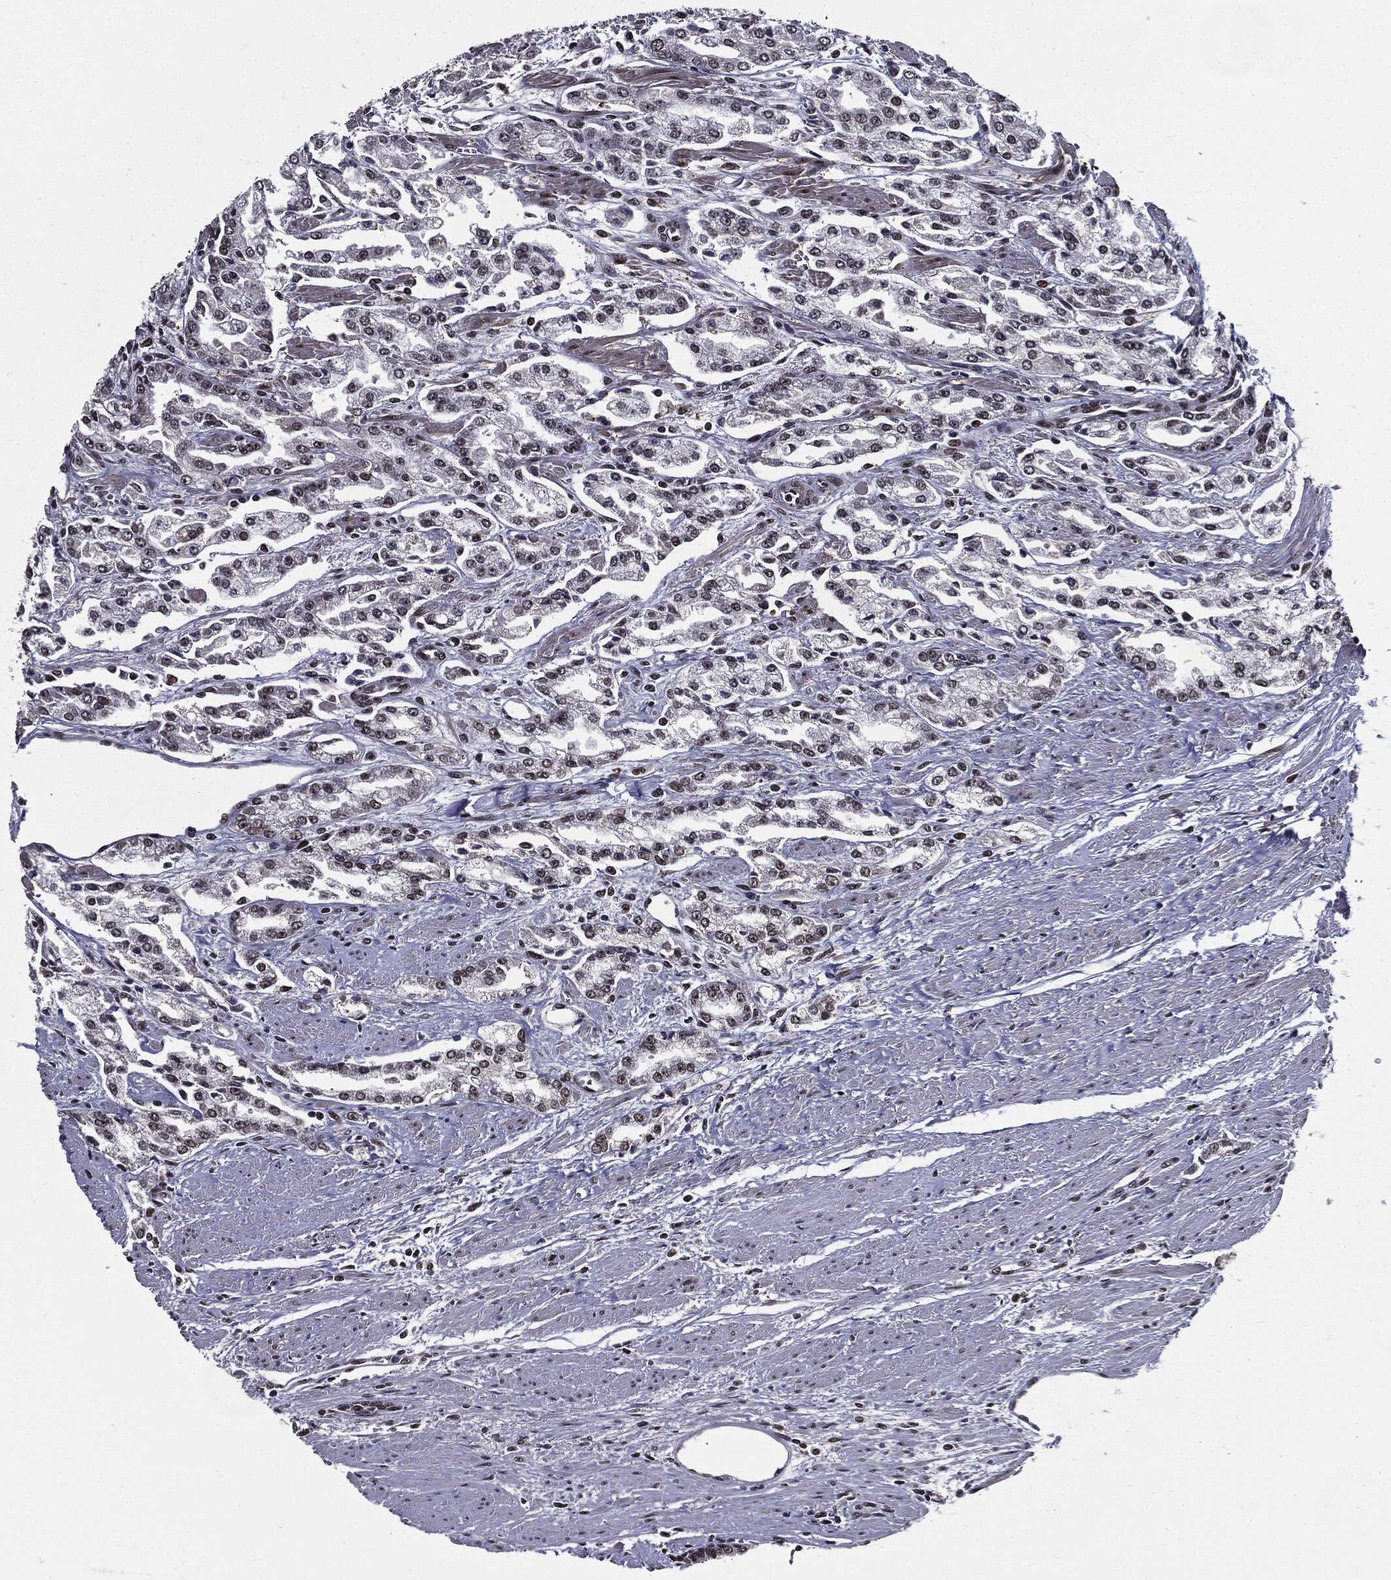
{"staining": {"intensity": "moderate", "quantity": "25%-75%", "location": "nuclear"}, "tissue": "prostate cancer", "cell_type": "Tumor cells", "image_type": "cancer", "snomed": [{"axis": "morphology", "description": "Adenocarcinoma, Medium grade"}, {"axis": "topography", "description": "Prostate"}], "caption": "Human prostate cancer (medium-grade adenocarcinoma) stained with a brown dye exhibits moderate nuclear positive positivity in approximately 25%-75% of tumor cells.", "gene": "ZFP91", "patient": {"sex": "male", "age": 71}}